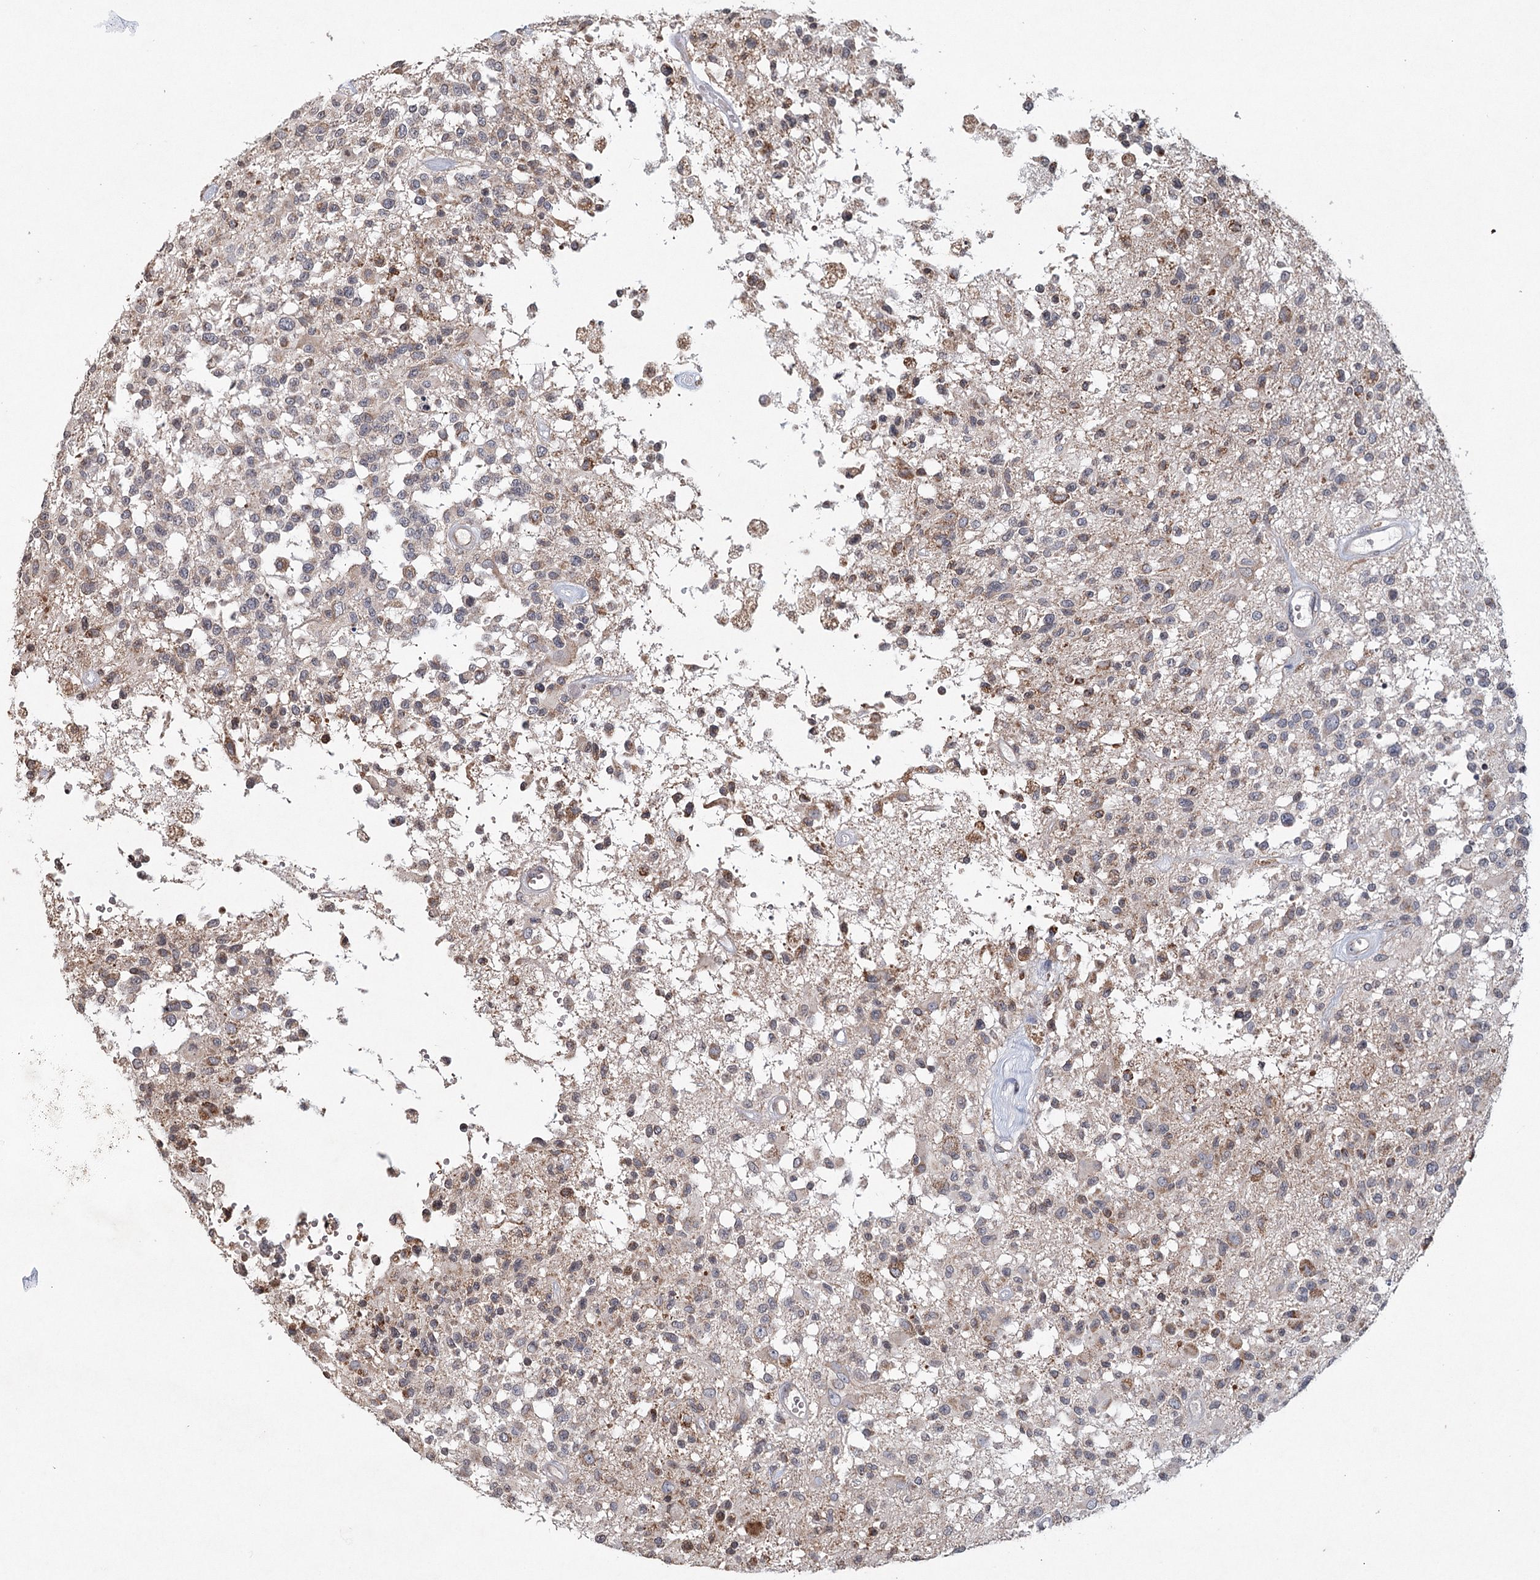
{"staining": {"intensity": "moderate", "quantity": "<25%", "location": "cytoplasmic/membranous"}, "tissue": "glioma", "cell_type": "Tumor cells", "image_type": "cancer", "snomed": [{"axis": "morphology", "description": "Glioma, malignant, High grade"}, {"axis": "morphology", "description": "Glioblastoma, NOS"}, {"axis": "topography", "description": "Brain"}], "caption": "An immunohistochemistry (IHC) histopathology image of tumor tissue is shown. Protein staining in brown highlights moderate cytoplasmic/membranous positivity in glioma within tumor cells.", "gene": "ICOS", "patient": {"sex": "male", "age": 60}}